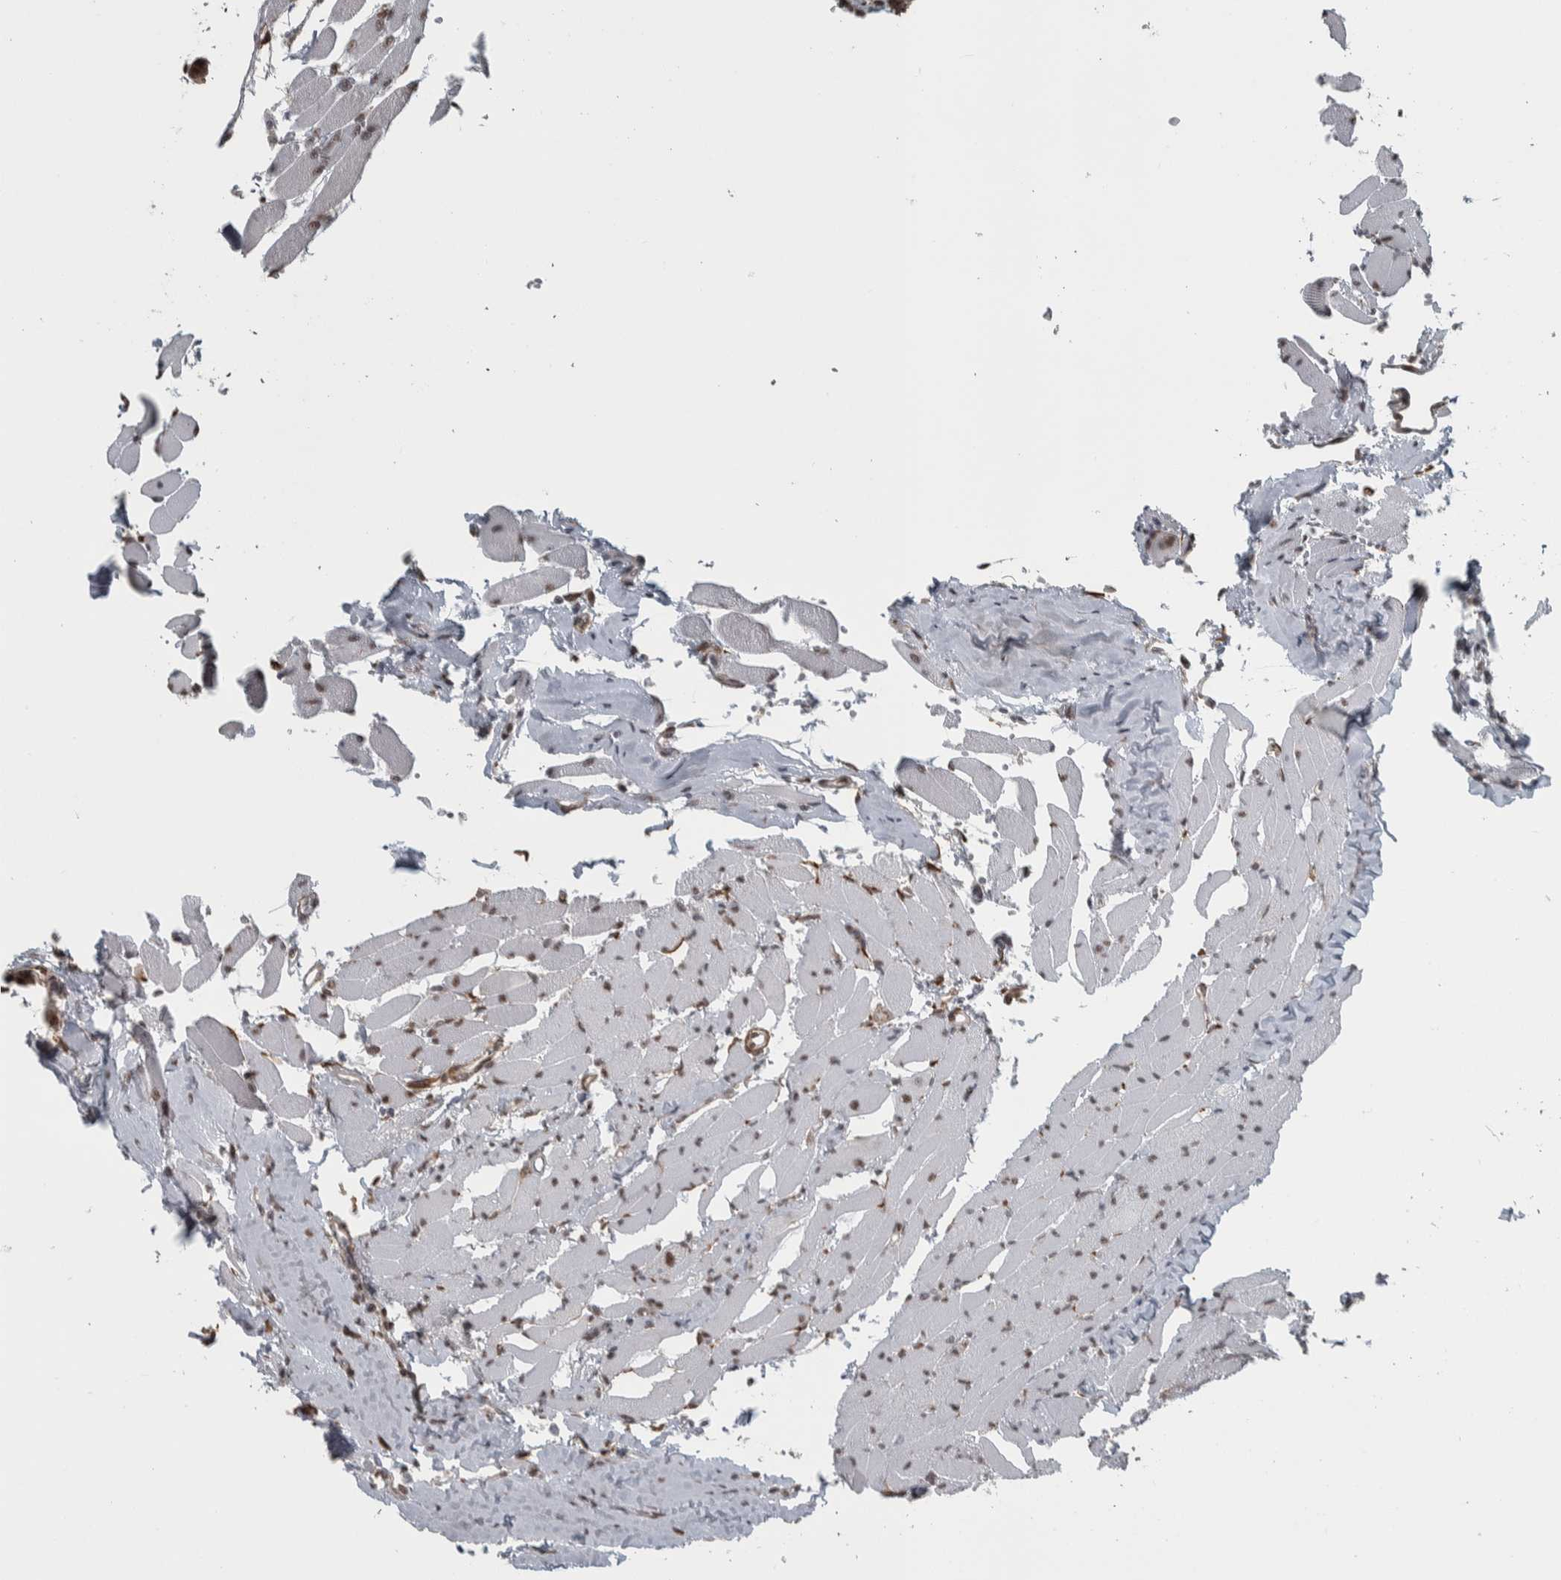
{"staining": {"intensity": "strong", "quantity": ">75%", "location": "nuclear"}, "tissue": "head and neck cancer", "cell_type": "Tumor cells", "image_type": "cancer", "snomed": [{"axis": "morphology", "description": "Adenocarcinoma, NOS"}, {"axis": "morphology", "description": "Adenoma, NOS"}, {"axis": "topography", "description": "Head-Neck"}], "caption": "Tumor cells exhibit strong nuclear positivity in about >75% of cells in head and neck cancer (adenoma). Immunohistochemistry stains the protein of interest in brown and the nuclei are stained blue.", "gene": "DDX42", "patient": {"sex": "female", "age": 55}}